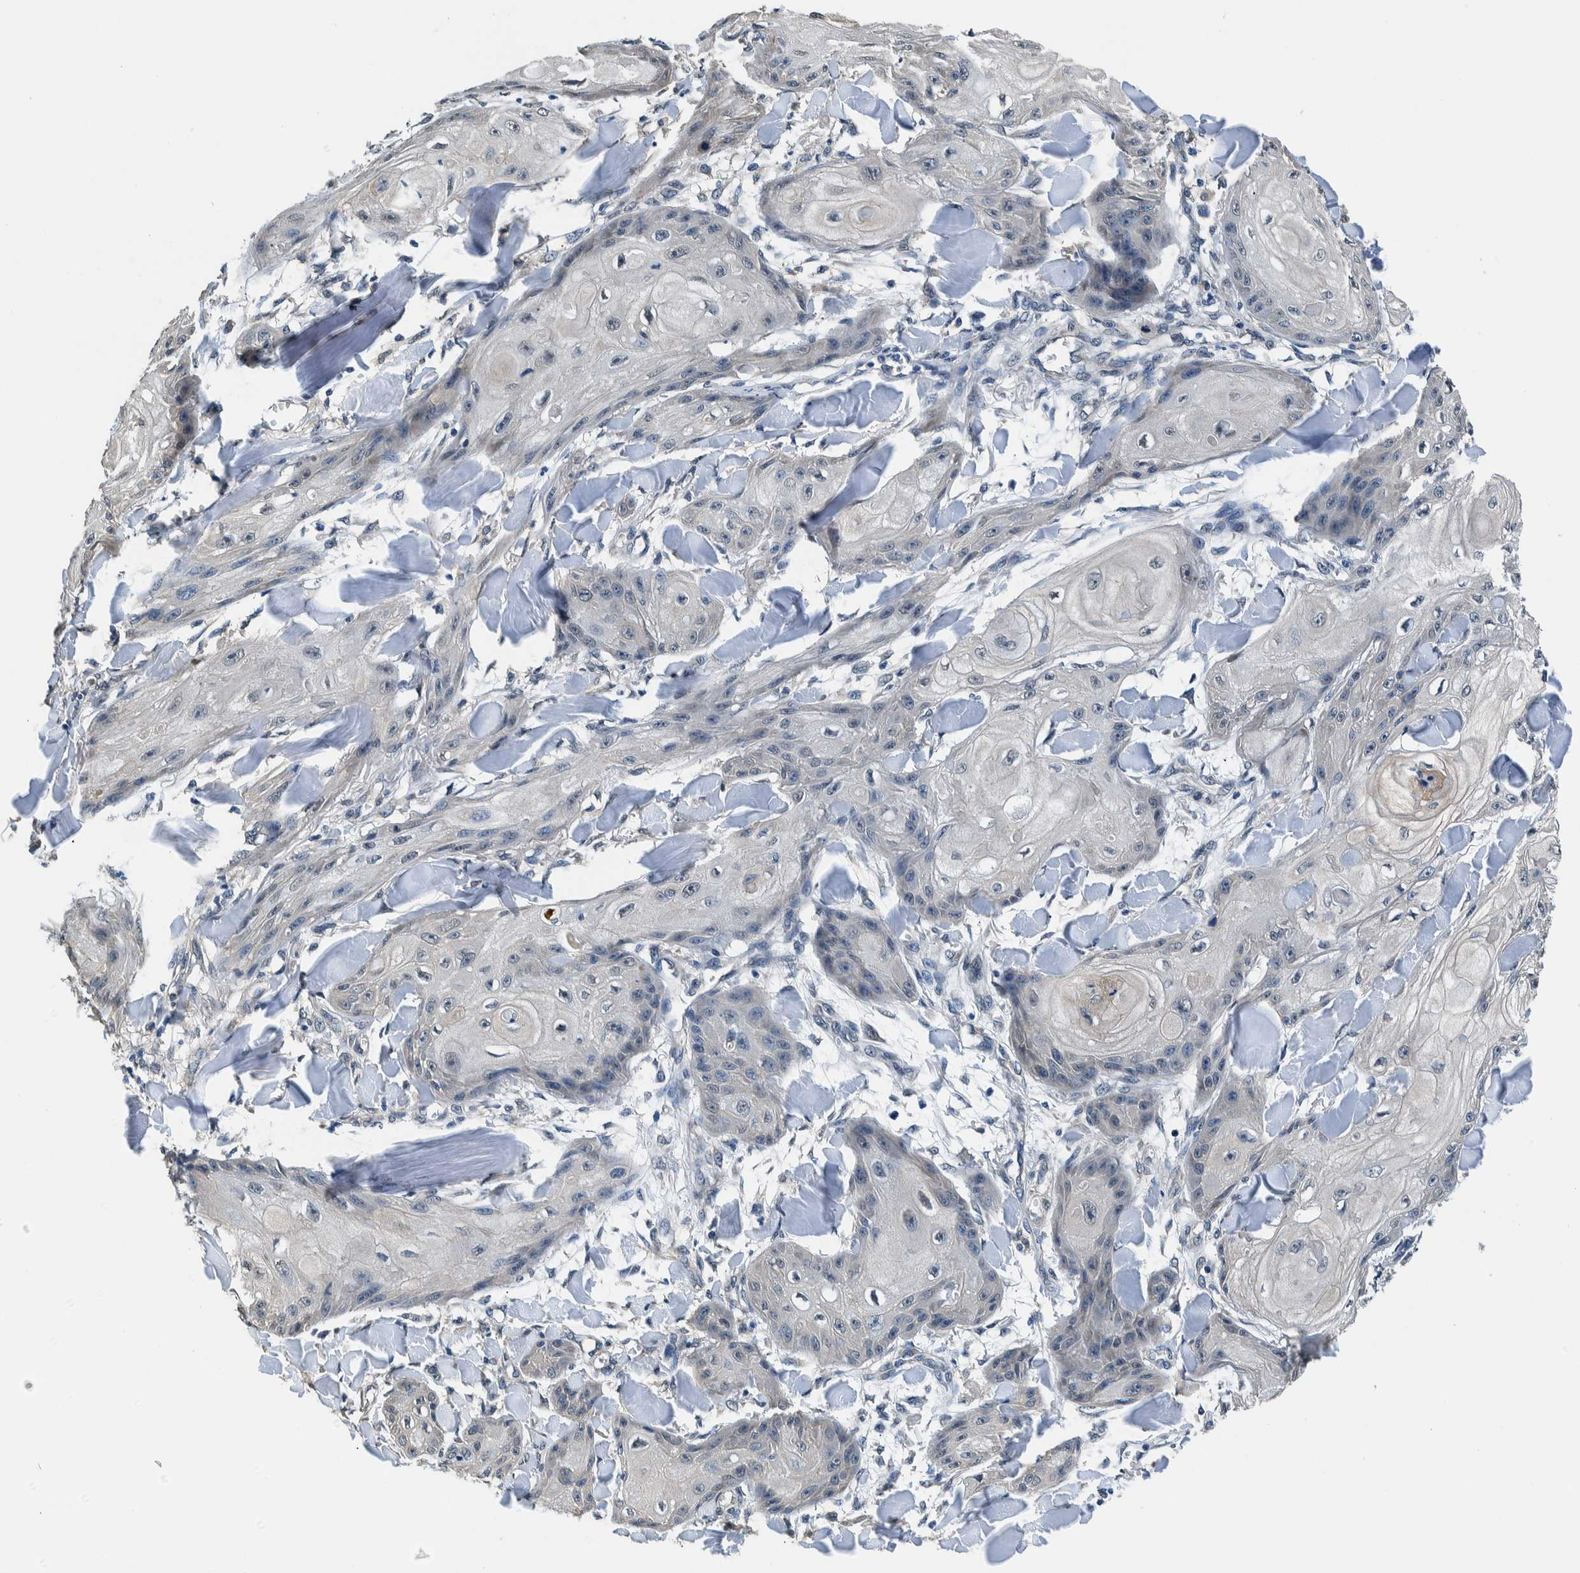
{"staining": {"intensity": "negative", "quantity": "none", "location": "none"}, "tissue": "skin cancer", "cell_type": "Tumor cells", "image_type": "cancer", "snomed": [{"axis": "morphology", "description": "Squamous cell carcinoma, NOS"}, {"axis": "topography", "description": "Skin"}], "caption": "Immunohistochemistry (IHC) image of neoplastic tissue: squamous cell carcinoma (skin) stained with DAB (3,3'-diaminobenzidine) shows no significant protein positivity in tumor cells.", "gene": "NIBAN2", "patient": {"sex": "male", "age": 74}}